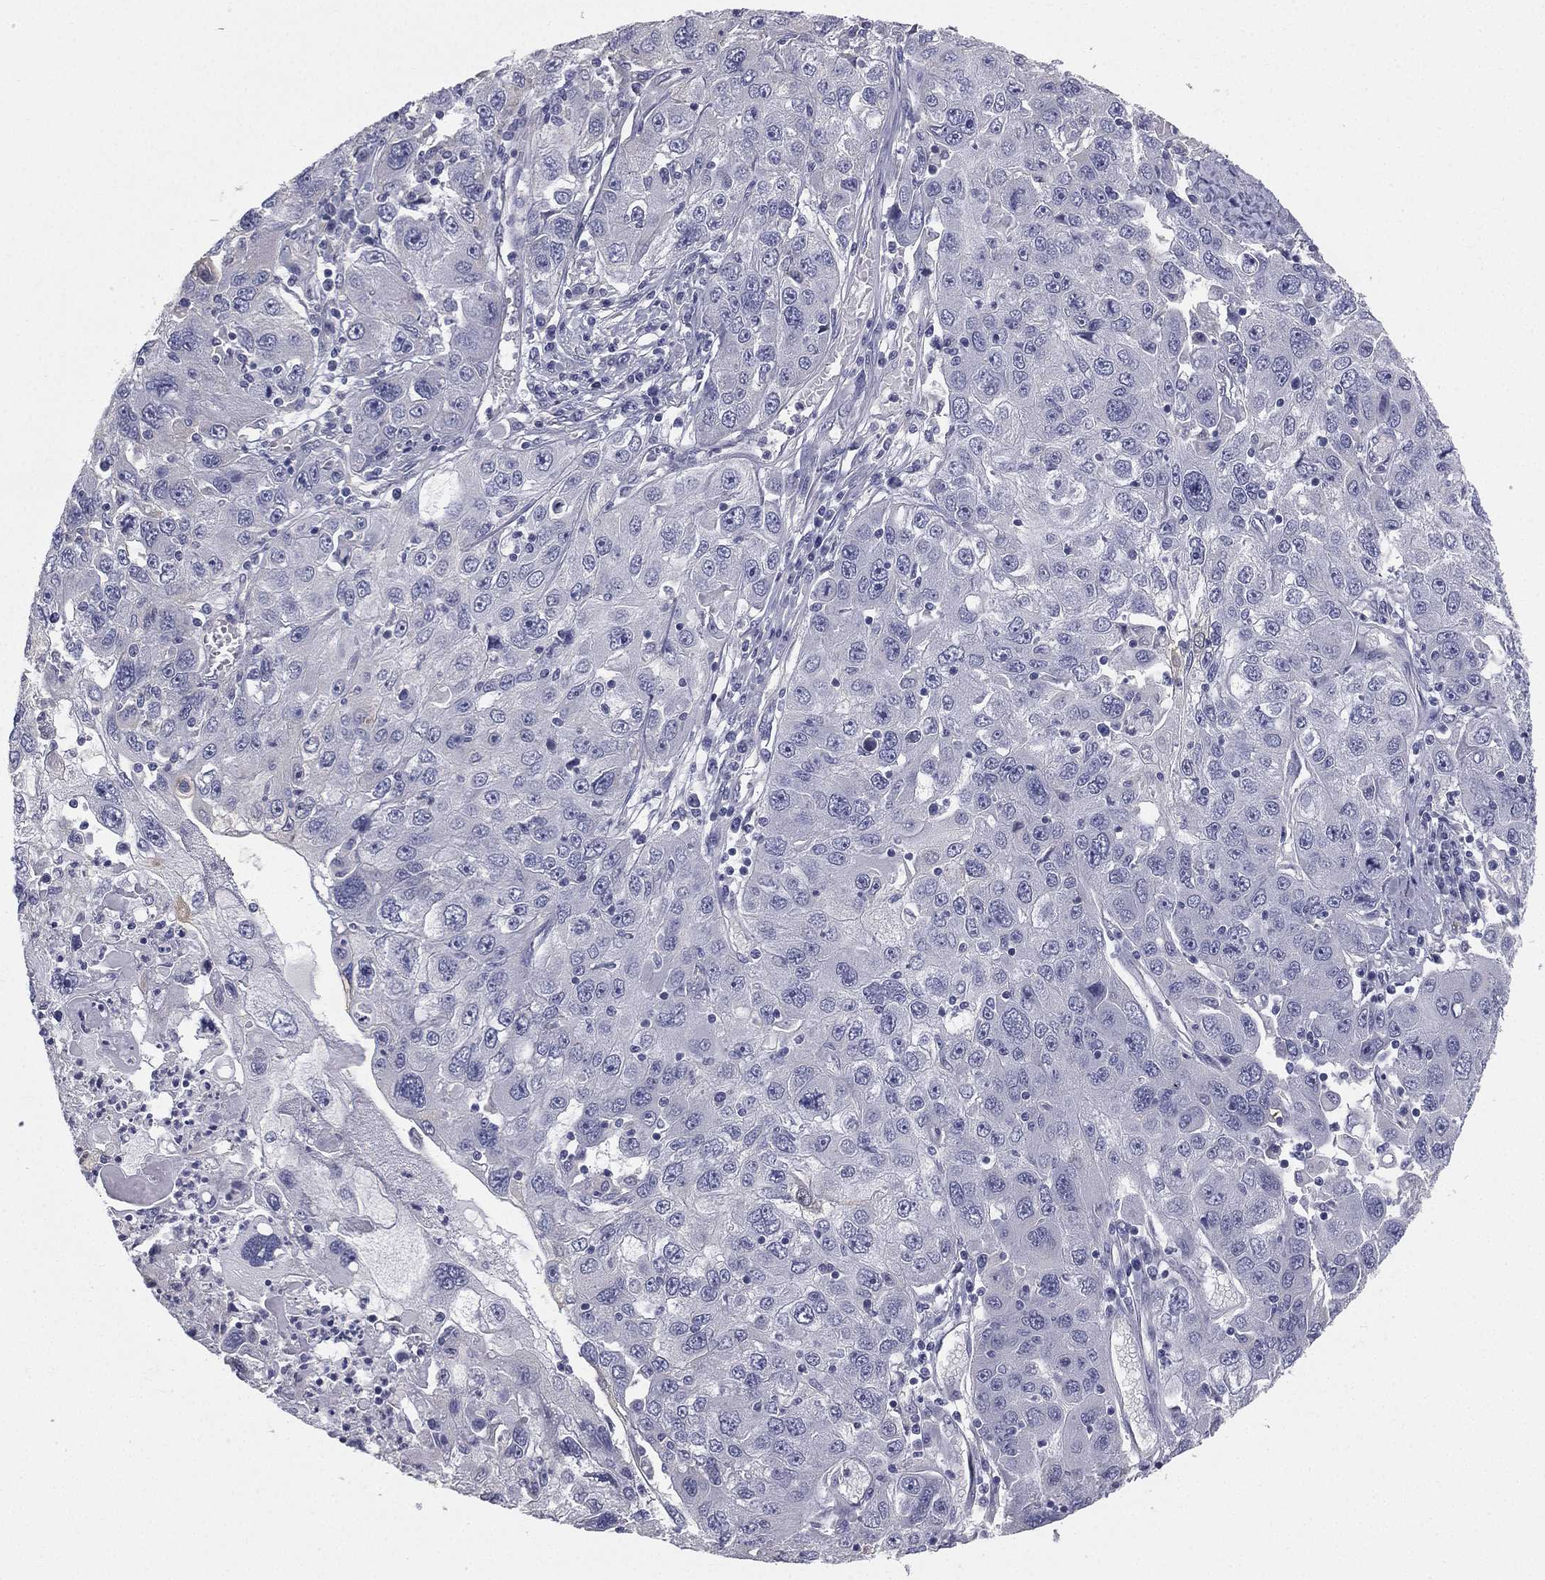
{"staining": {"intensity": "negative", "quantity": "none", "location": "none"}, "tissue": "stomach cancer", "cell_type": "Tumor cells", "image_type": "cancer", "snomed": [{"axis": "morphology", "description": "Adenocarcinoma, NOS"}, {"axis": "topography", "description": "Stomach"}], "caption": "The immunohistochemistry photomicrograph has no significant positivity in tumor cells of stomach adenocarcinoma tissue. (DAB IHC, high magnification).", "gene": "MUC13", "patient": {"sex": "male", "age": 56}}